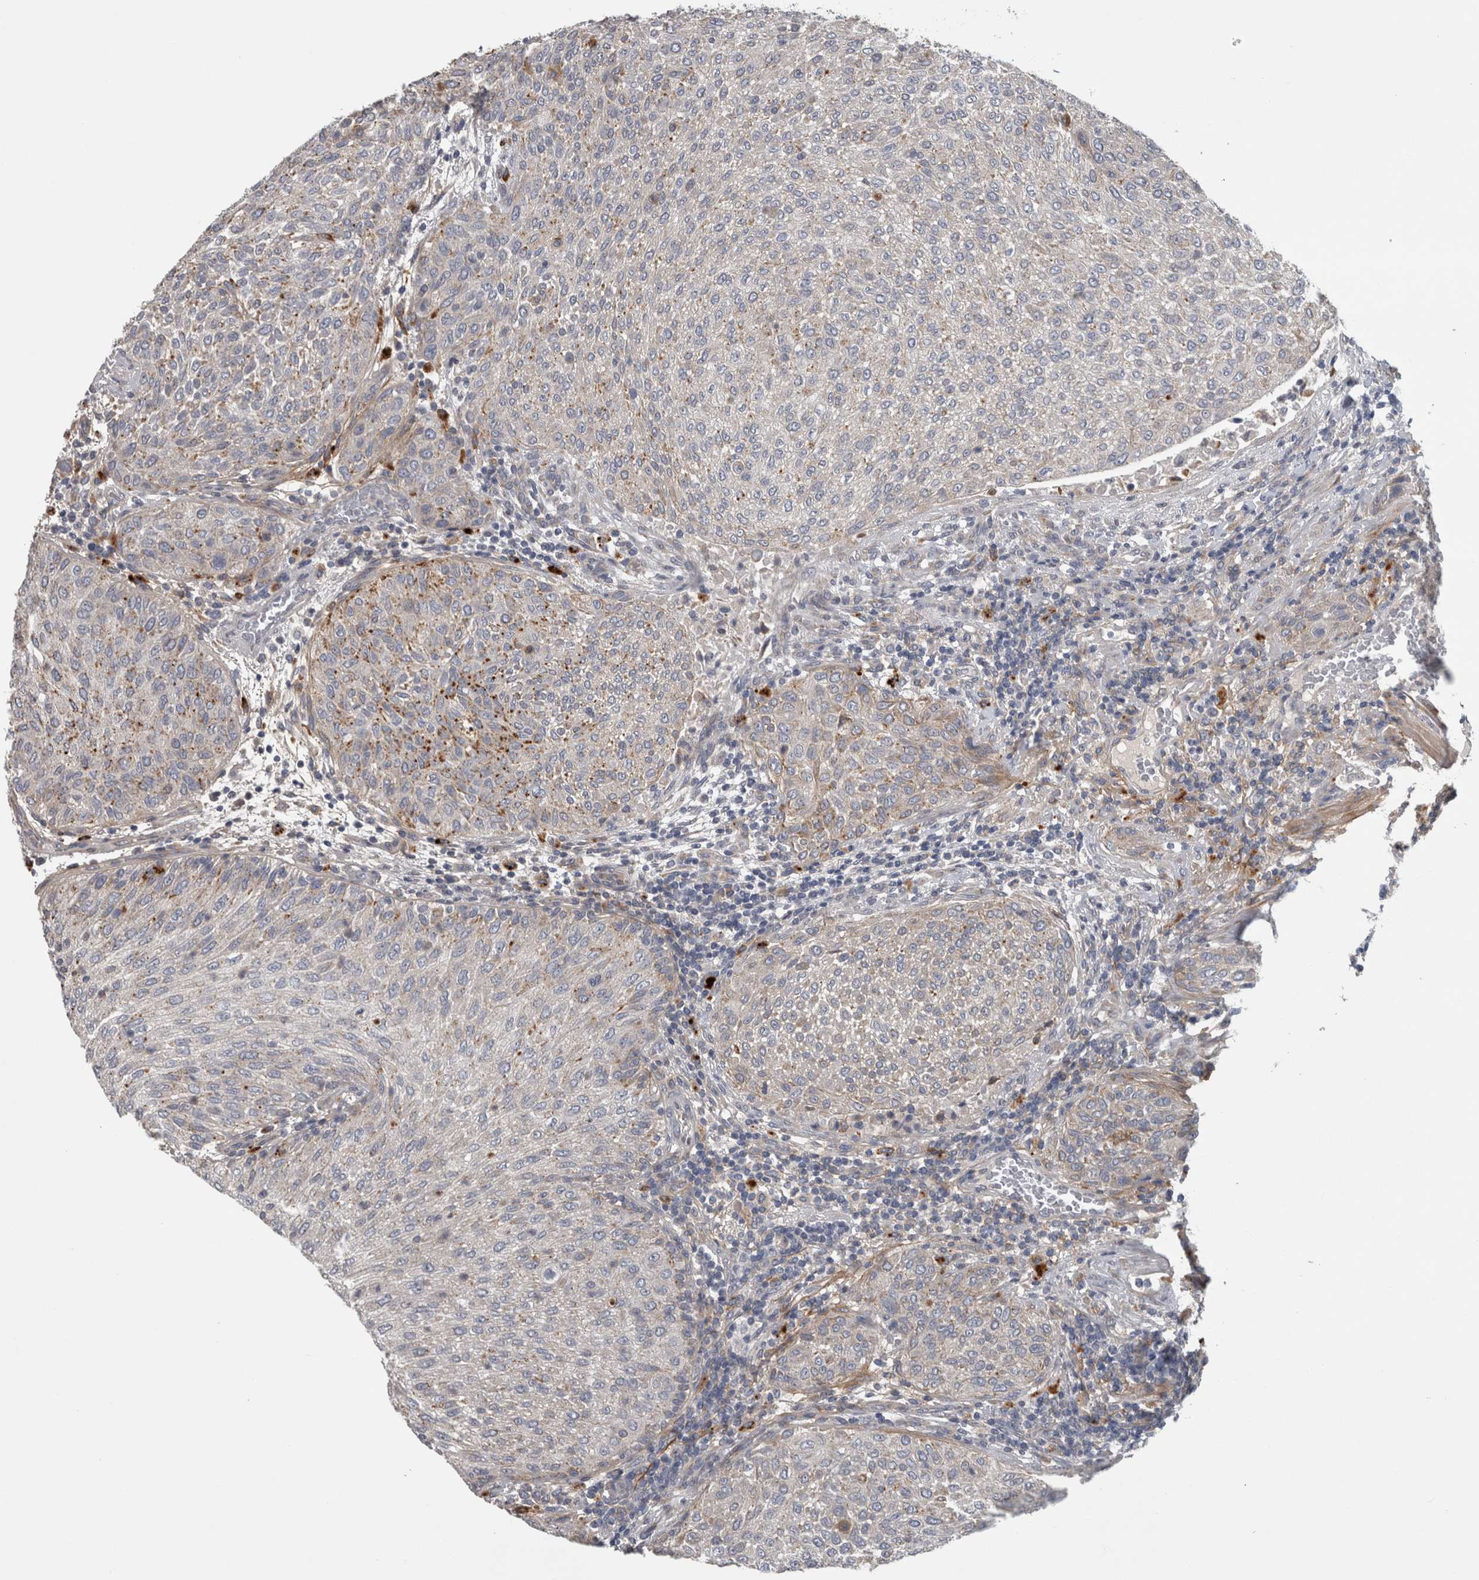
{"staining": {"intensity": "moderate", "quantity": "<25%", "location": "cytoplasmic/membranous"}, "tissue": "urothelial cancer", "cell_type": "Tumor cells", "image_type": "cancer", "snomed": [{"axis": "morphology", "description": "Urothelial carcinoma, Low grade"}, {"axis": "morphology", "description": "Urothelial carcinoma, High grade"}, {"axis": "topography", "description": "Urinary bladder"}], "caption": "Immunohistochemistry (IHC) photomicrograph of neoplastic tissue: urothelial cancer stained using IHC displays low levels of moderate protein expression localized specifically in the cytoplasmic/membranous of tumor cells, appearing as a cytoplasmic/membranous brown color.", "gene": "ATXN2", "patient": {"sex": "male", "age": 35}}